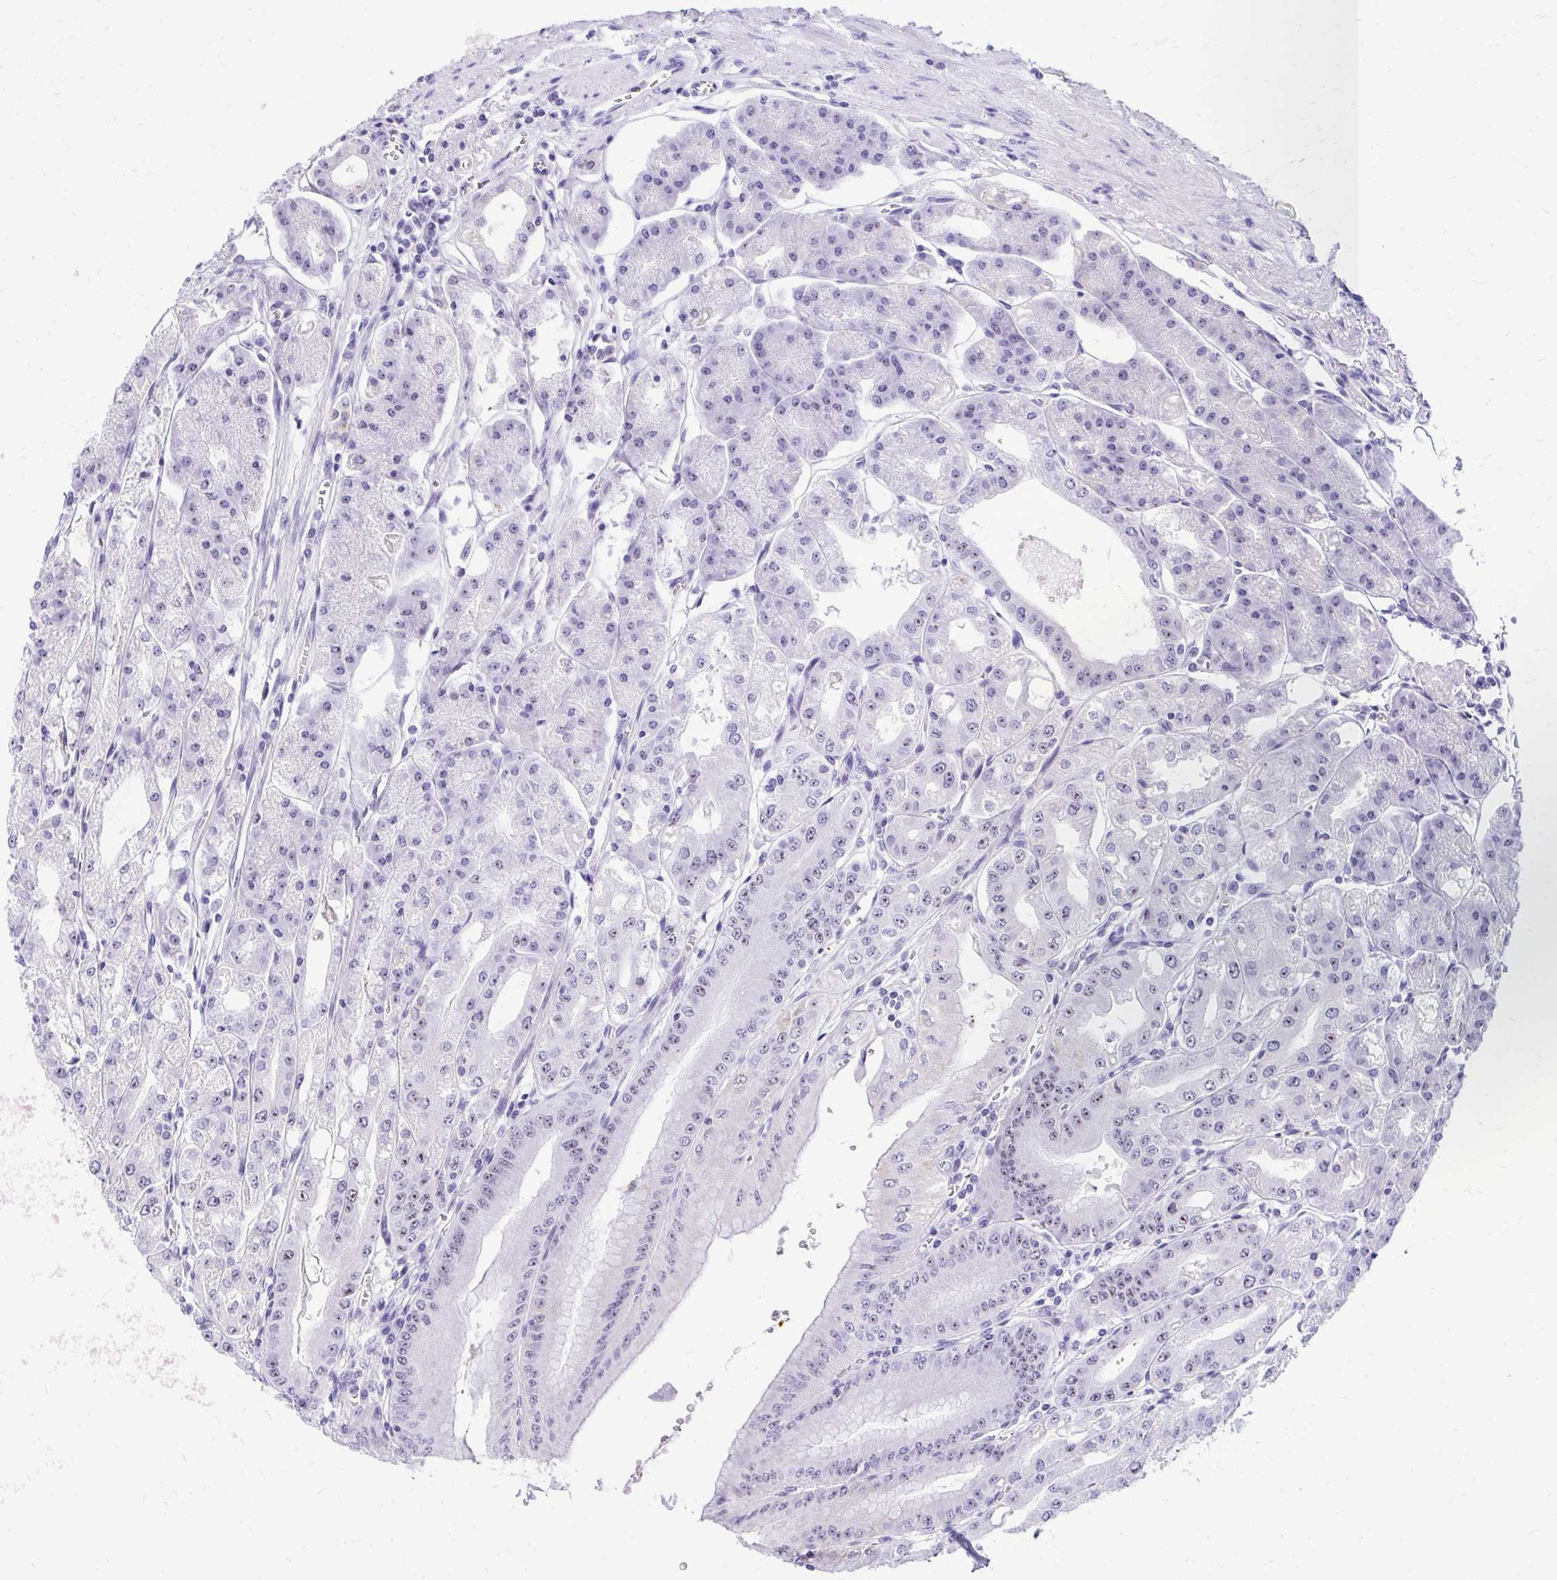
{"staining": {"intensity": "moderate", "quantity": "<25%", "location": "nuclear"}, "tissue": "stomach", "cell_type": "Glandular cells", "image_type": "normal", "snomed": [{"axis": "morphology", "description": "Normal tissue, NOS"}, {"axis": "topography", "description": "Stomach, lower"}], "caption": "DAB (3,3'-diaminobenzidine) immunohistochemical staining of benign stomach displays moderate nuclear protein positivity in about <25% of glandular cells. (IHC, brightfield microscopy, high magnification).", "gene": "NIFK", "patient": {"sex": "male", "age": 71}}